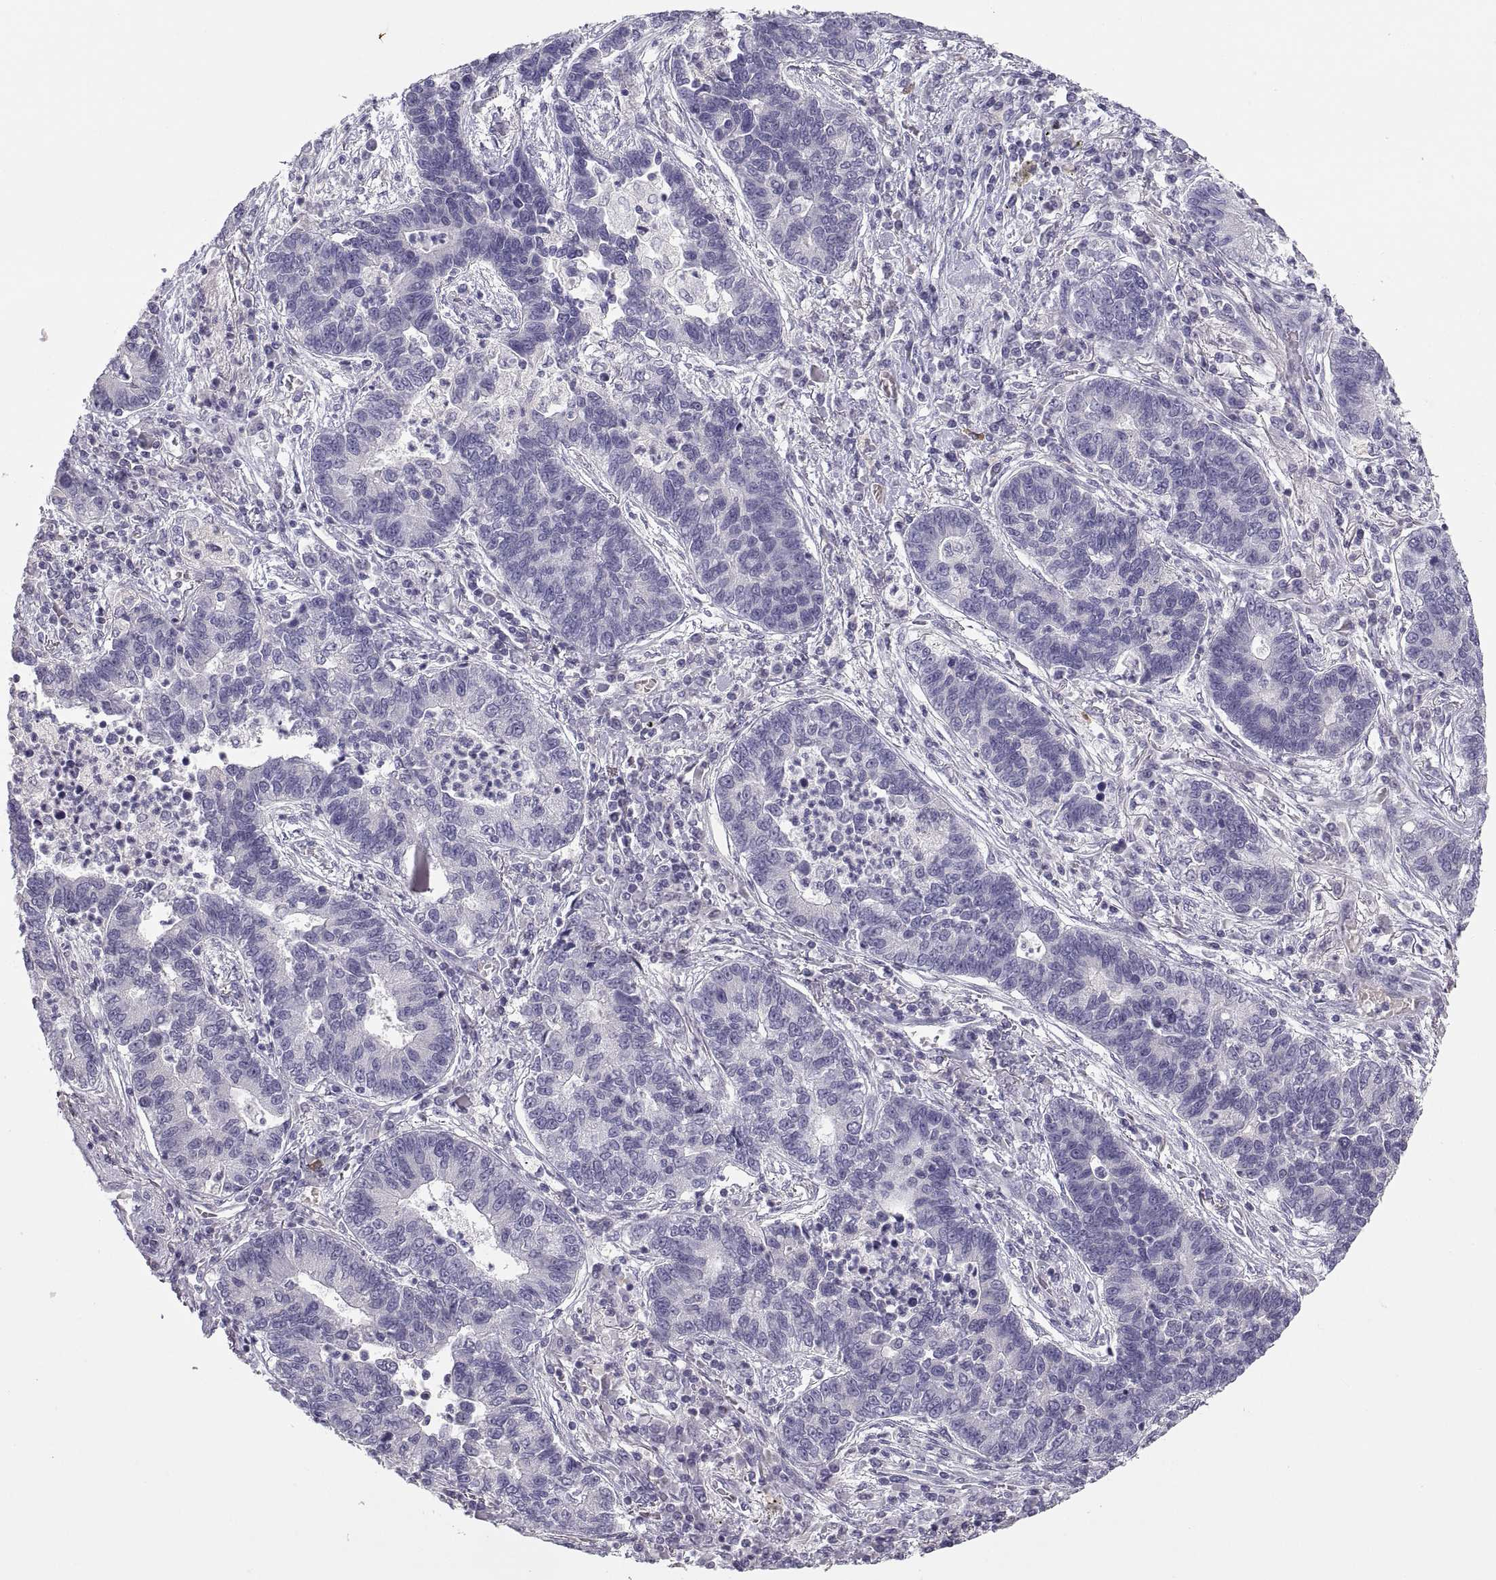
{"staining": {"intensity": "weak", "quantity": "<25%", "location": "cytoplasmic/membranous"}, "tissue": "lung cancer", "cell_type": "Tumor cells", "image_type": "cancer", "snomed": [{"axis": "morphology", "description": "Adenocarcinoma, NOS"}, {"axis": "topography", "description": "Lung"}], "caption": "There is no significant positivity in tumor cells of lung adenocarcinoma.", "gene": "MAGEB2", "patient": {"sex": "female", "age": 57}}